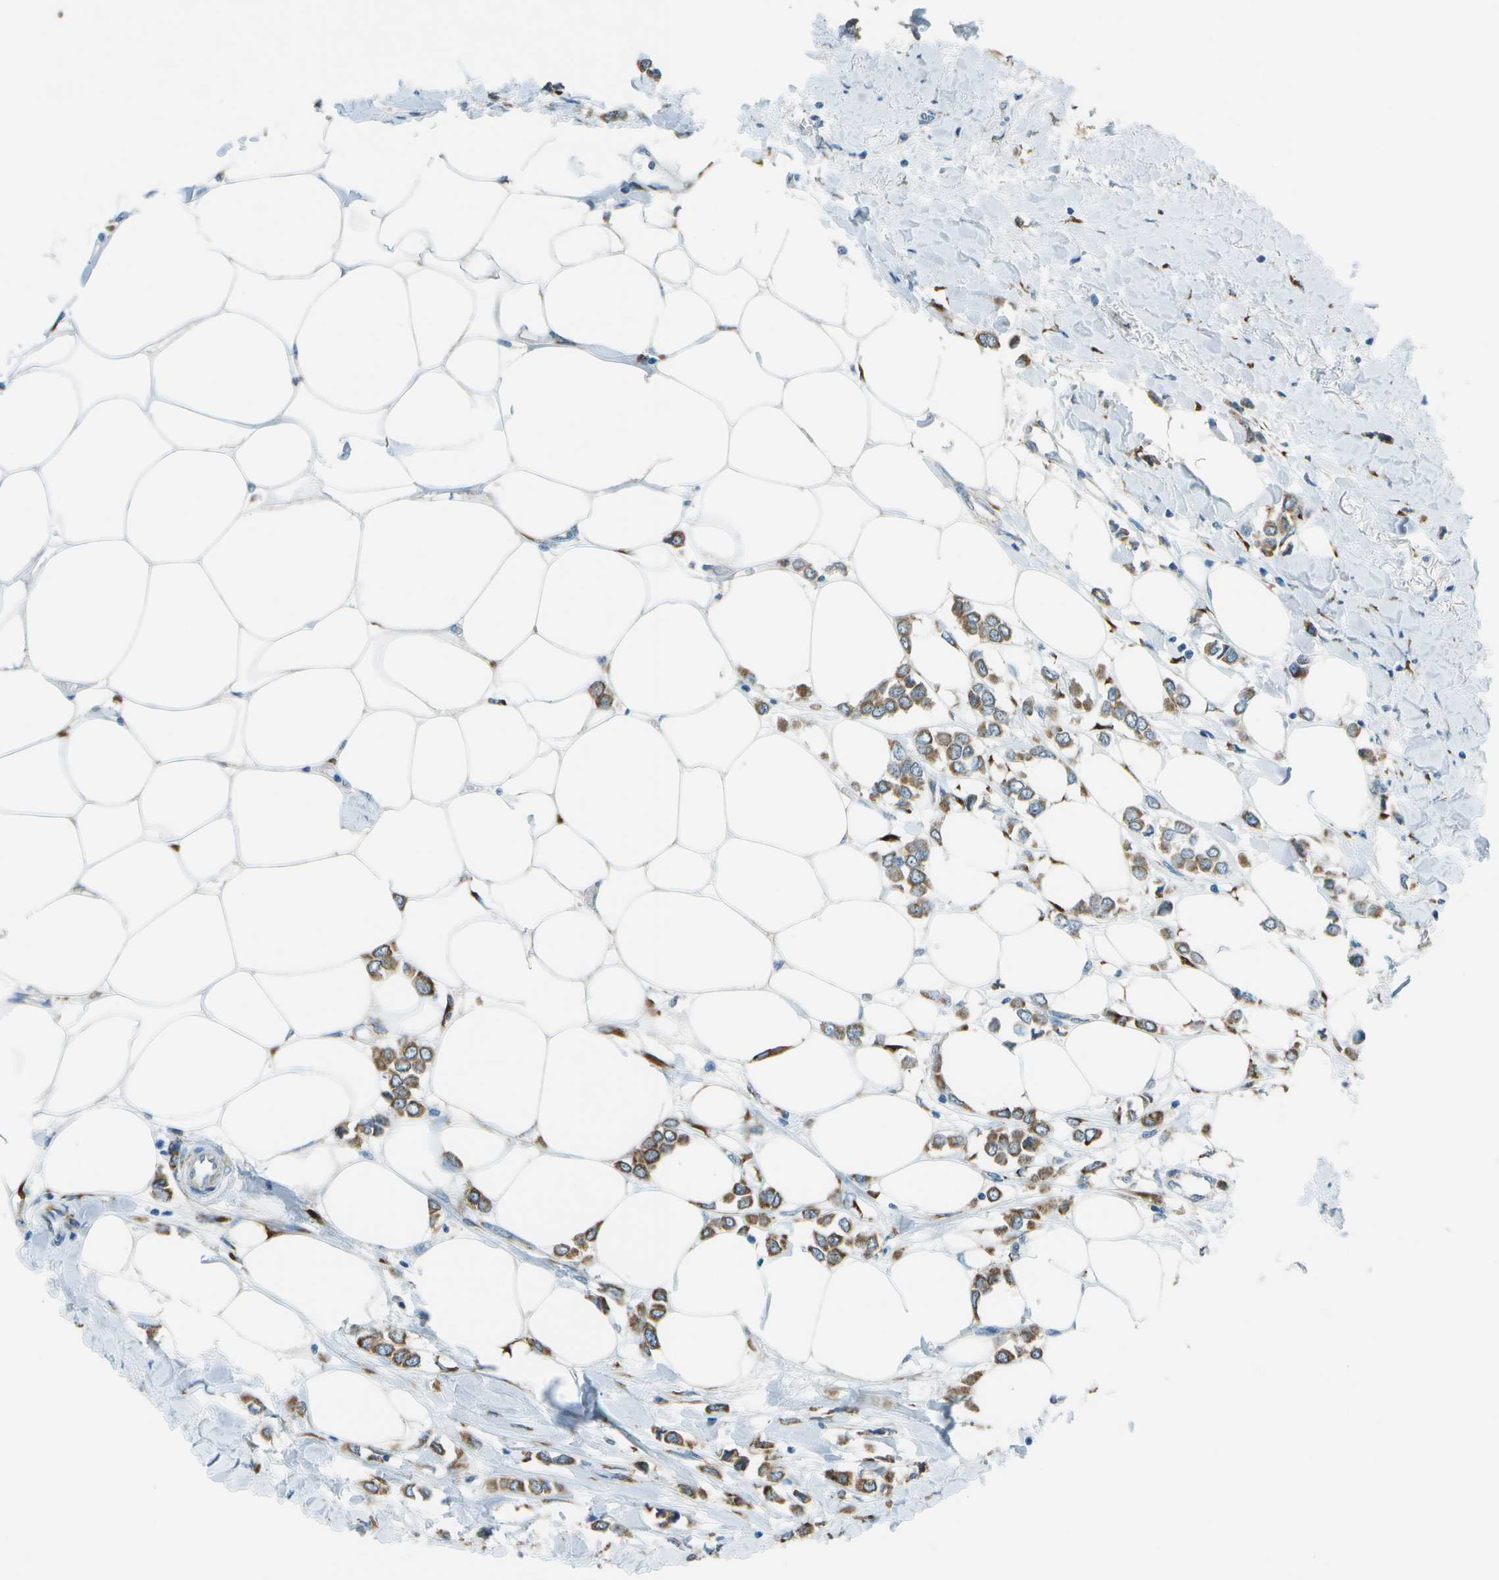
{"staining": {"intensity": "moderate", "quantity": ">75%", "location": "cytoplasmic/membranous"}, "tissue": "breast cancer", "cell_type": "Tumor cells", "image_type": "cancer", "snomed": [{"axis": "morphology", "description": "Lobular carcinoma"}, {"axis": "topography", "description": "Breast"}], "caption": "Immunohistochemical staining of human breast lobular carcinoma reveals medium levels of moderate cytoplasmic/membranous expression in approximately >75% of tumor cells.", "gene": "KCTD3", "patient": {"sex": "female", "age": 51}}